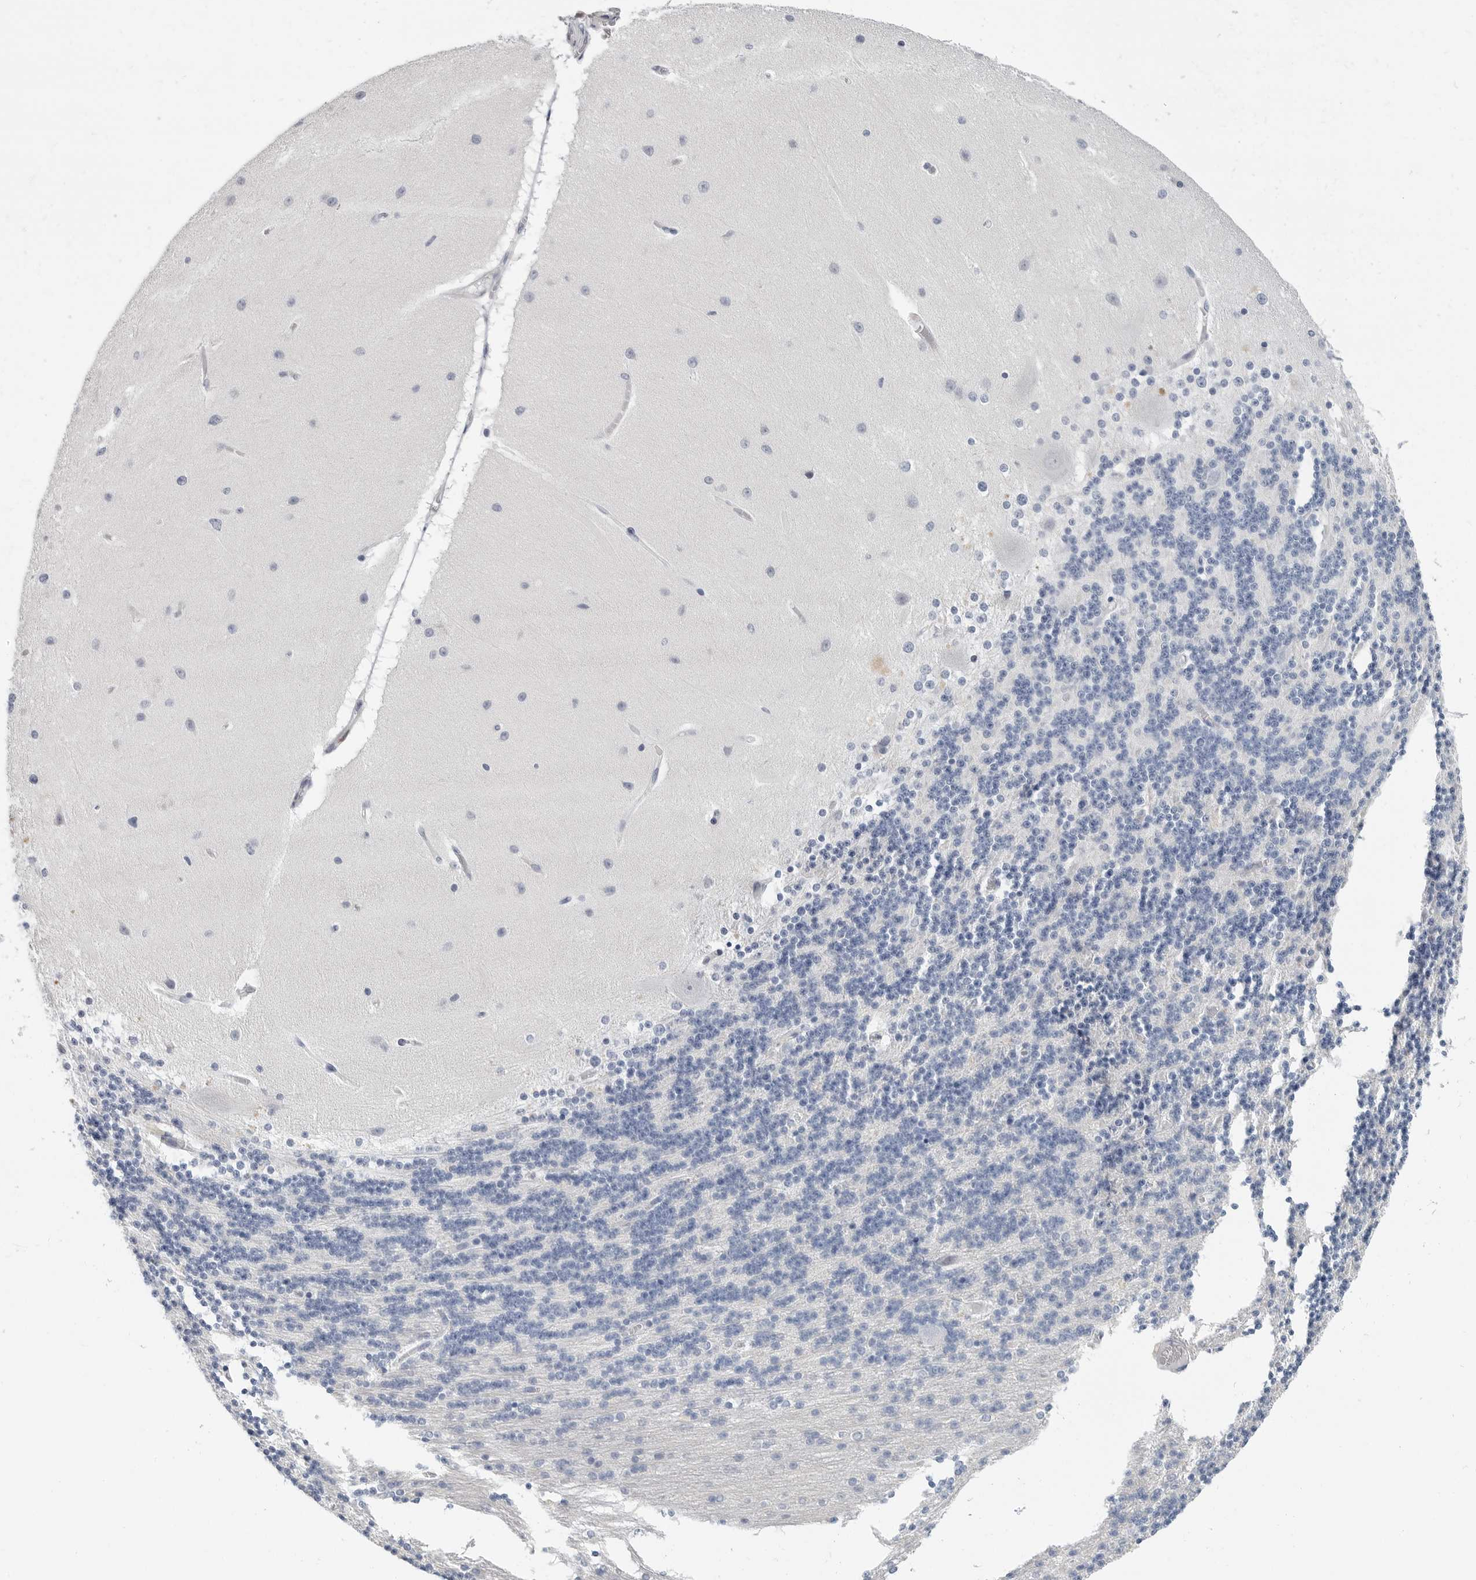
{"staining": {"intensity": "negative", "quantity": "none", "location": "none"}, "tissue": "cerebellum", "cell_type": "Cells in granular layer", "image_type": "normal", "snomed": [{"axis": "morphology", "description": "Normal tissue, NOS"}, {"axis": "topography", "description": "Cerebellum"}], "caption": "IHC photomicrograph of unremarkable cerebellum: human cerebellum stained with DAB shows no significant protein staining in cells in granular layer.", "gene": "PLN", "patient": {"sex": "female", "age": 54}}